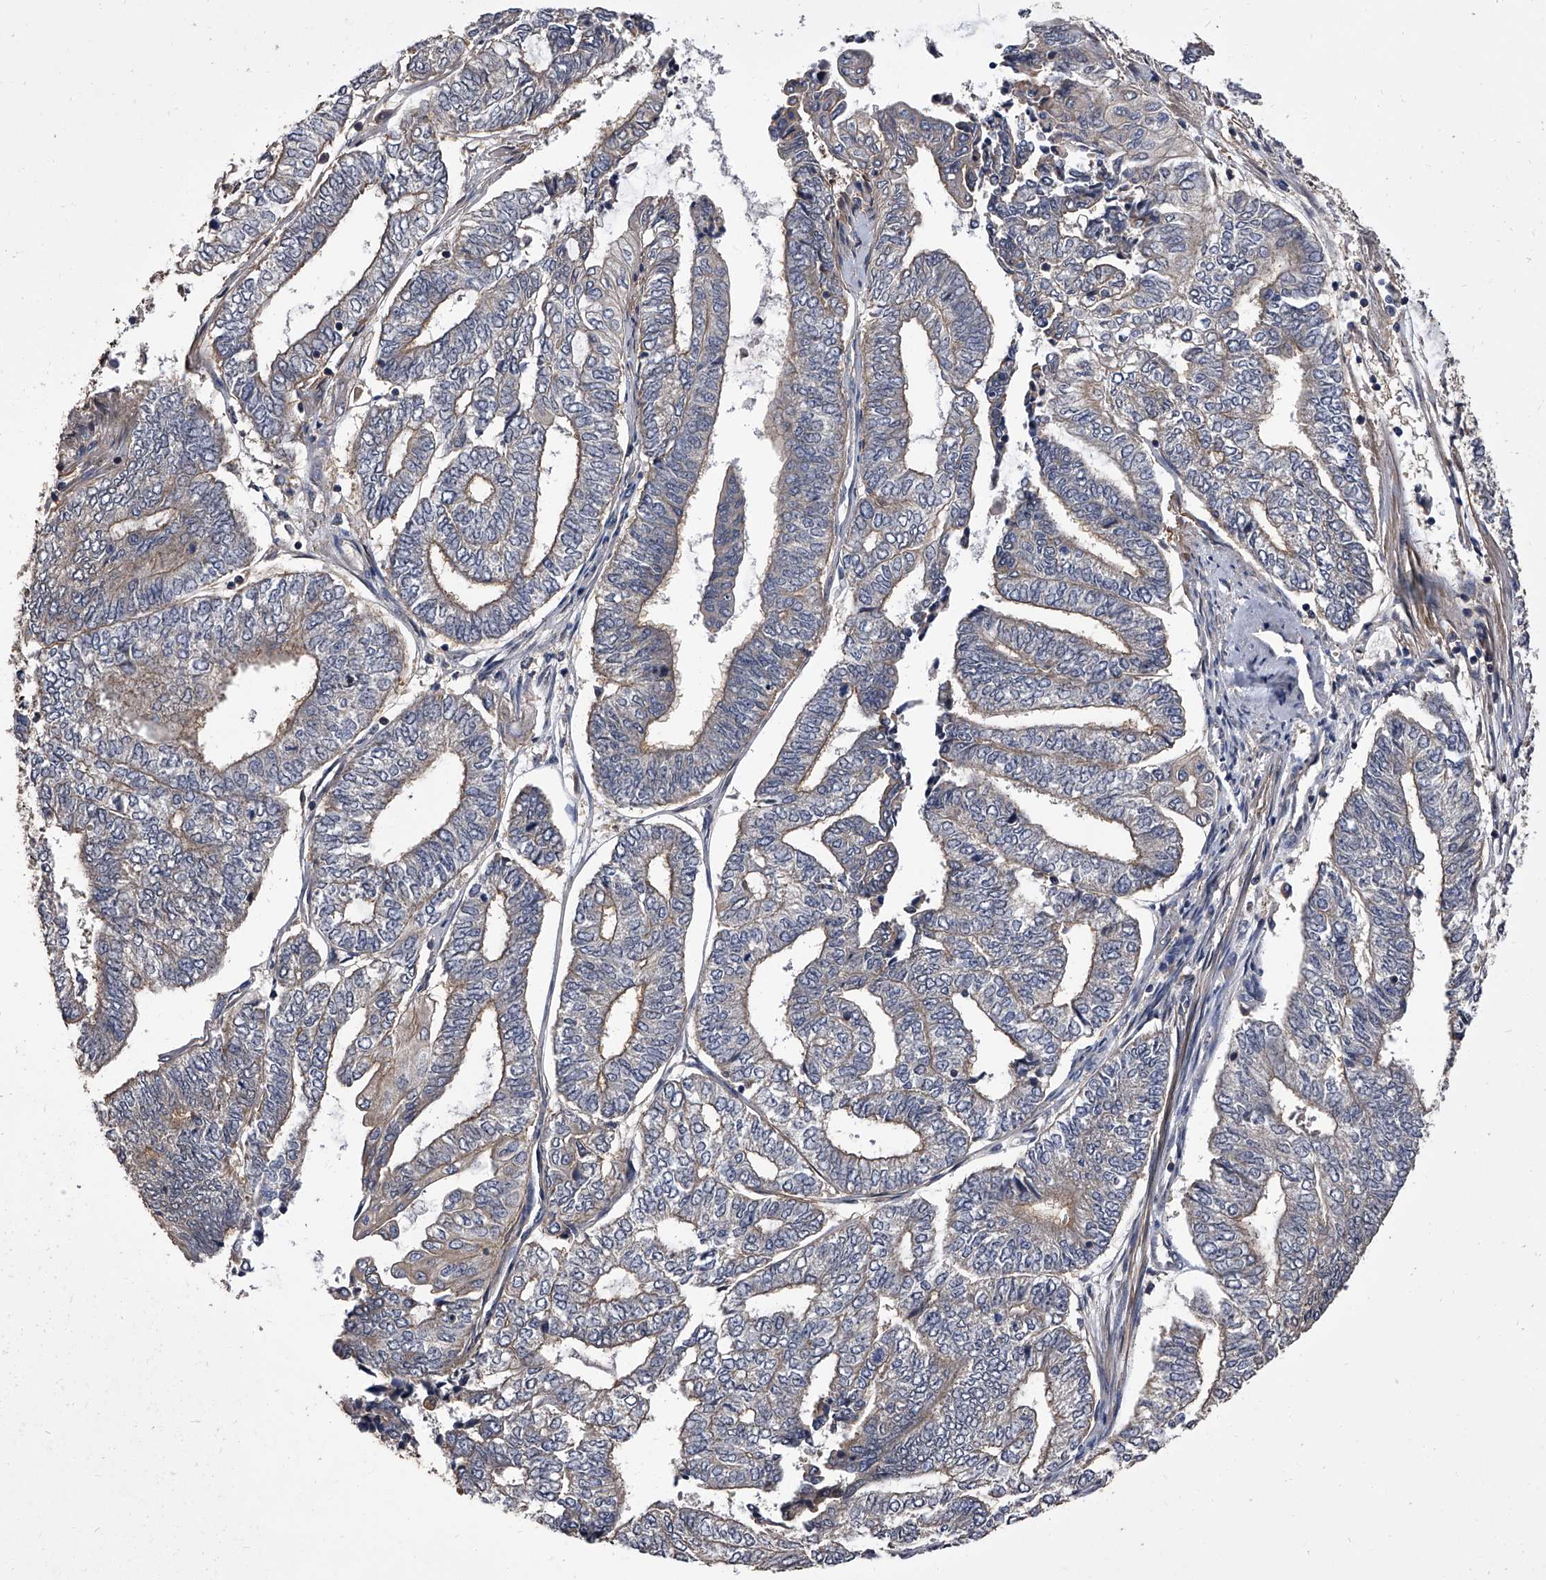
{"staining": {"intensity": "negative", "quantity": "none", "location": "none"}, "tissue": "endometrial cancer", "cell_type": "Tumor cells", "image_type": "cancer", "snomed": [{"axis": "morphology", "description": "Adenocarcinoma, NOS"}, {"axis": "topography", "description": "Uterus"}, {"axis": "topography", "description": "Endometrium"}], "caption": "The IHC micrograph has no significant staining in tumor cells of endometrial cancer tissue.", "gene": "STK36", "patient": {"sex": "female", "age": 70}}